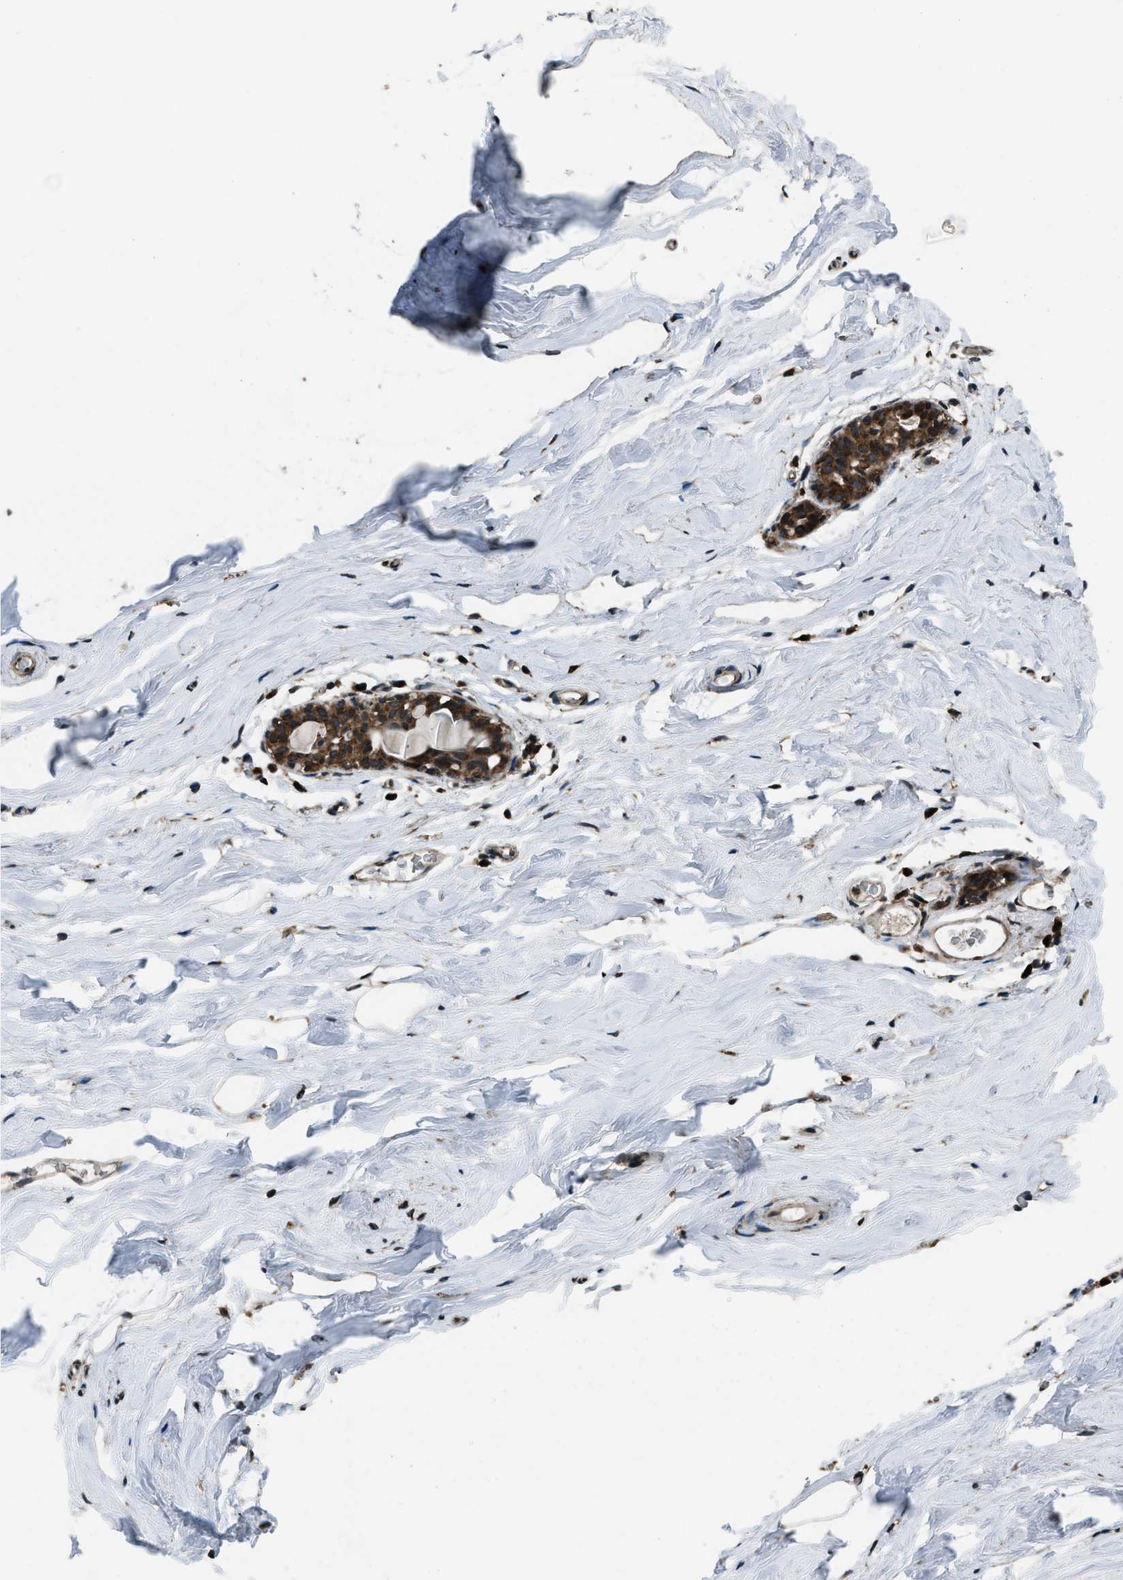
{"staining": {"intensity": "moderate", "quantity": ">75%", "location": "cytoplasmic/membranous"}, "tissue": "breast", "cell_type": "Glandular cells", "image_type": "normal", "snomed": [{"axis": "morphology", "description": "Normal tissue, NOS"}, {"axis": "topography", "description": "Breast"}], "caption": "Breast stained for a protein shows moderate cytoplasmic/membranous positivity in glandular cells.", "gene": "TRIM4", "patient": {"sex": "female", "age": 62}}